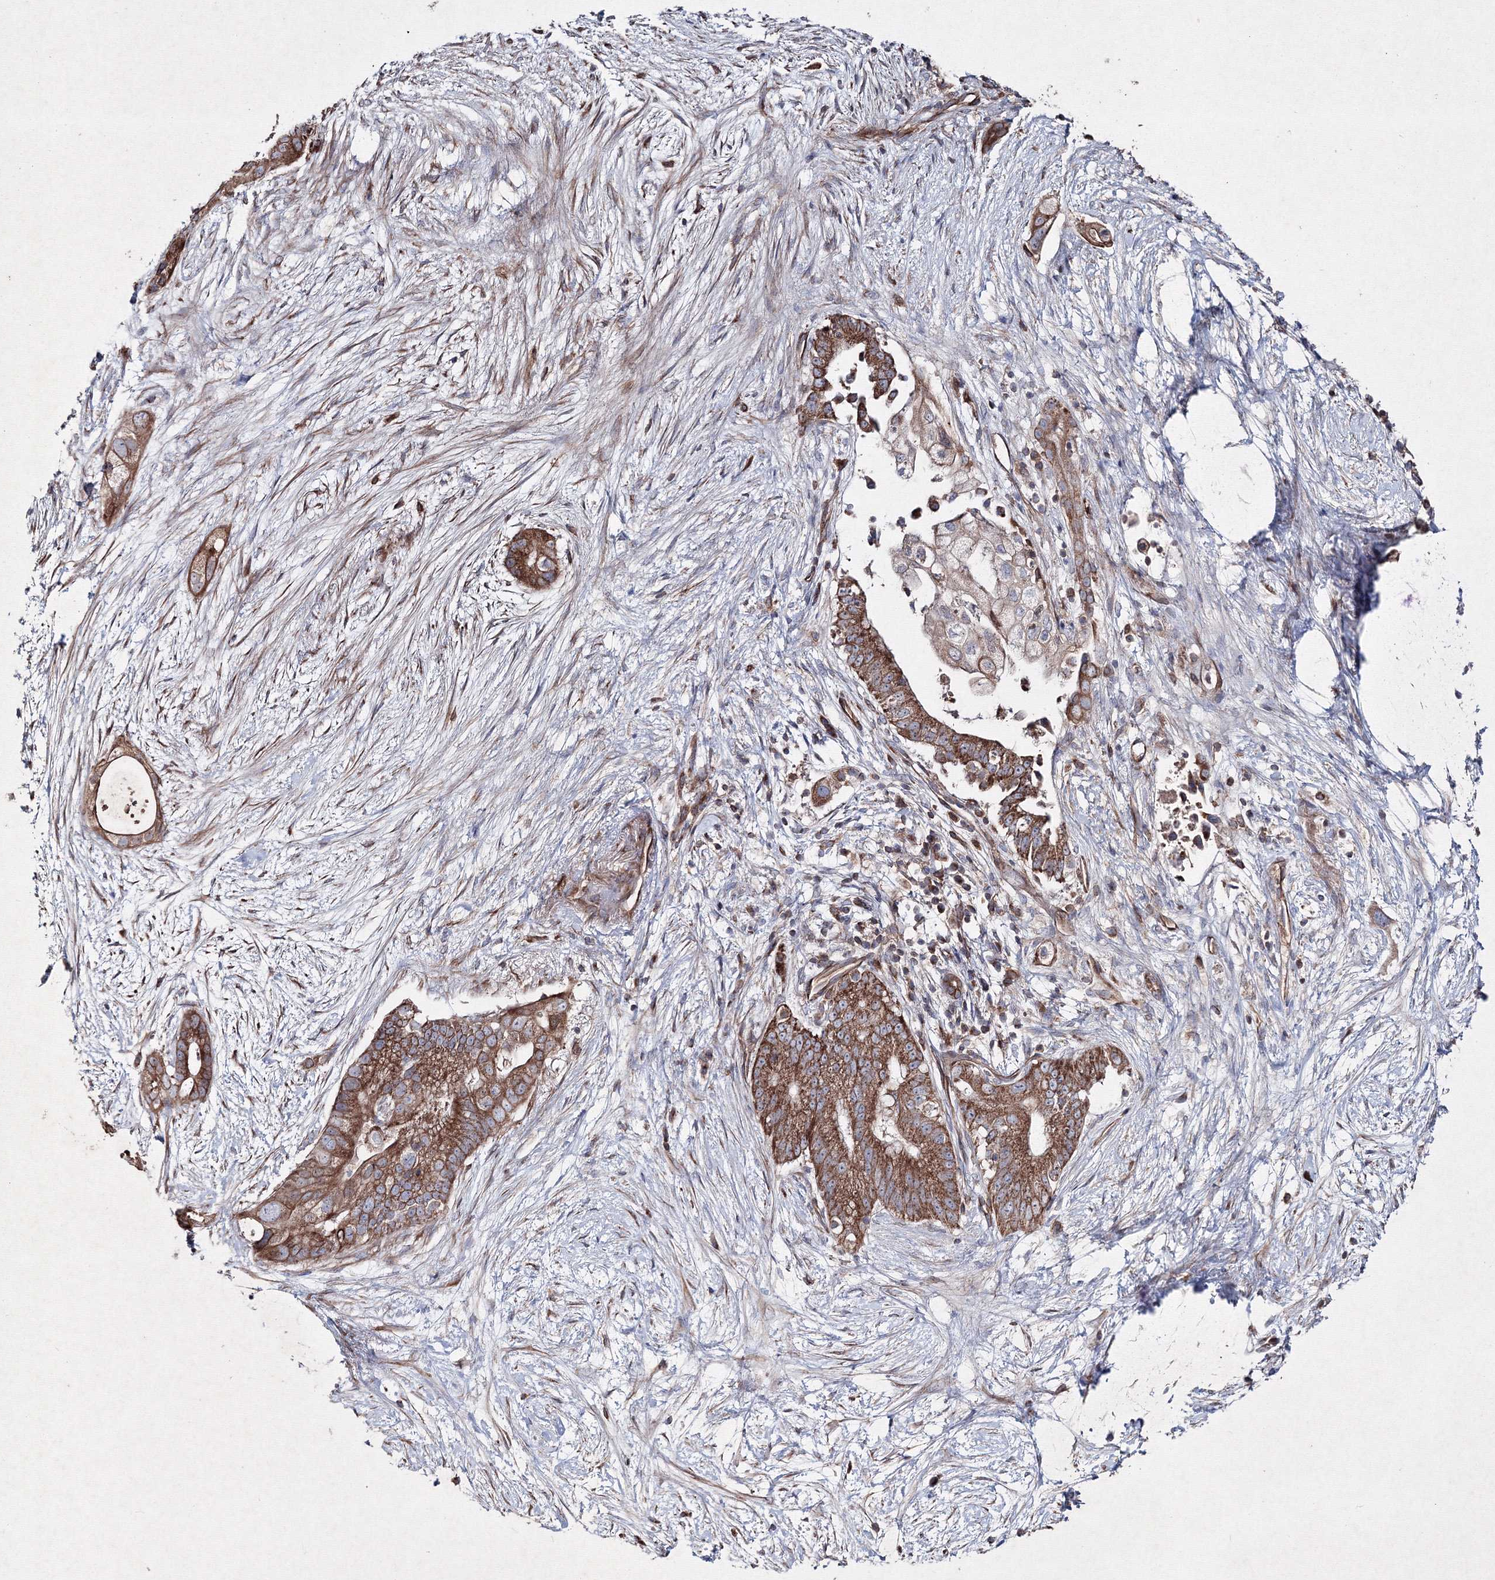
{"staining": {"intensity": "strong", "quantity": ">75%", "location": "cytoplasmic/membranous"}, "tissue": "pancreatic cancer", "cell_type": "Tumor cells", "image_type": "cancer", "snomed": [{"axis": "morphology", "description": "Adenocarcinoma, NOS"}, {"axis": "topography", "description": "Pancreas"}], "caption": "This photomicrograph reveals pancreatic adenocarcinoma stained with IHC to label a protein in brown. The cytoplasmic/membranous of tumor cells show strong positivity for the protein. Nuclei are counter-stained blue.", "gene": "GFM1", "patient": {"sex": "male", "age": 53}}